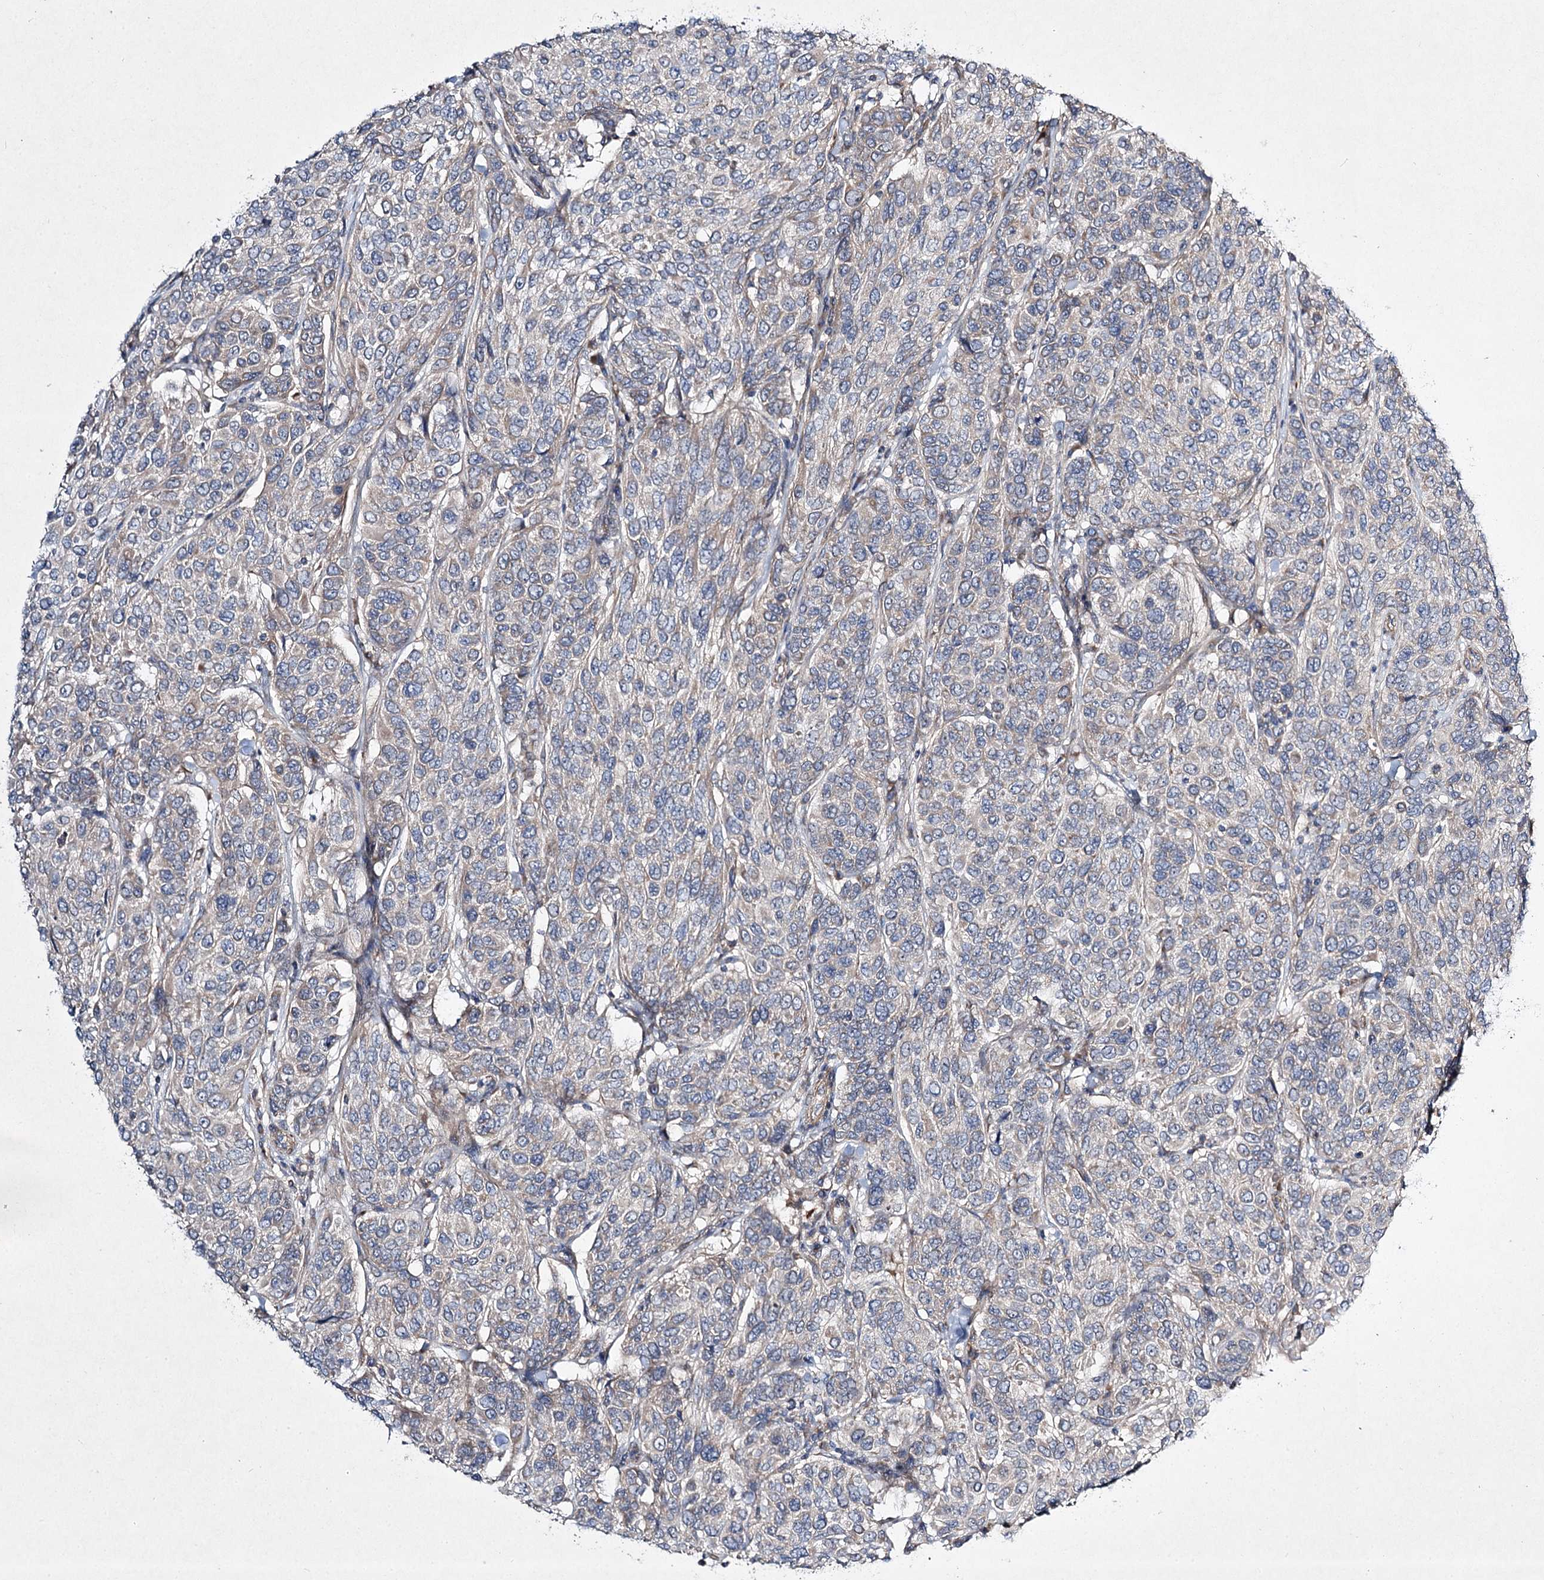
{"staining": {"intensity": "negative", "quantity": "none", "location": "none"}, "tissue": "breast cancer", "cell_type": "Tumor cells", "image_type": "cancer", "snomed": [{"axis": "morphology", "description": "Duct carcinoma"}, {"axis": "topography", "description": "Breast"}], "caption": "This is an immunohistochemistry (IHC) photomicrograph of breast cancer (intraductal carcinoma). There is no expression in tumor cells.", "gene": "KIAA0825", "patient": {"sex": "female", "age": 55}}